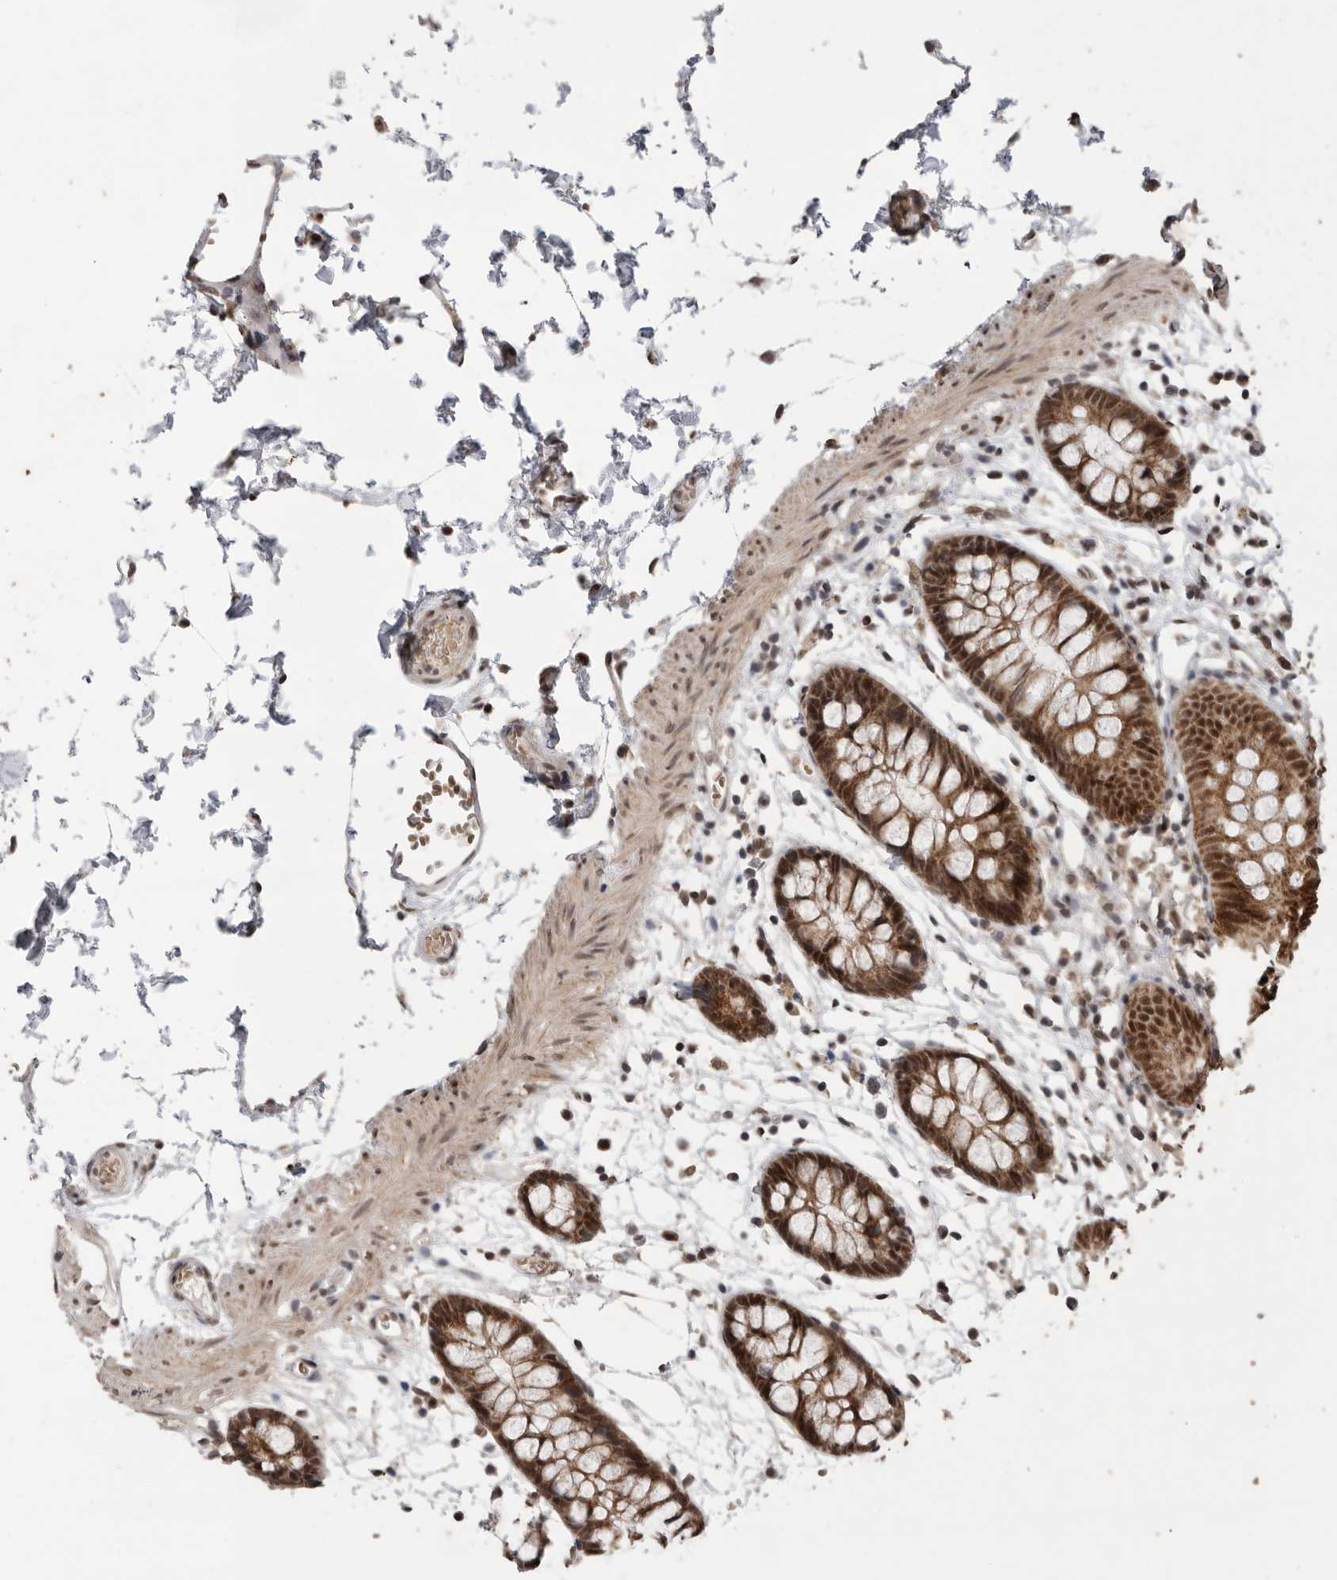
{"staining": {"intensity": "strong", "quantity": ">75%", "location": "nuclear"}, "tissue": "colon", "cell_type": "Endothelial cells", "image_type": "normal", "snomed": [{"axis": "morphology", "description": "Normal tissue, NOS"}, {"axis": "topography", "description": "Colon"}], "caption": "Protein expression analysis of benign human colon reveals strong nuclear staining in approximately >75% of endothelial cells. The staining was performed using DAB (3,3'-diaminobenzidine), with brown indicating positive protein expression. Nuclei are stained blue with hematoxylin.", "gene": "PPP1R10", "patient": {"sex": "male", "age": 56}}